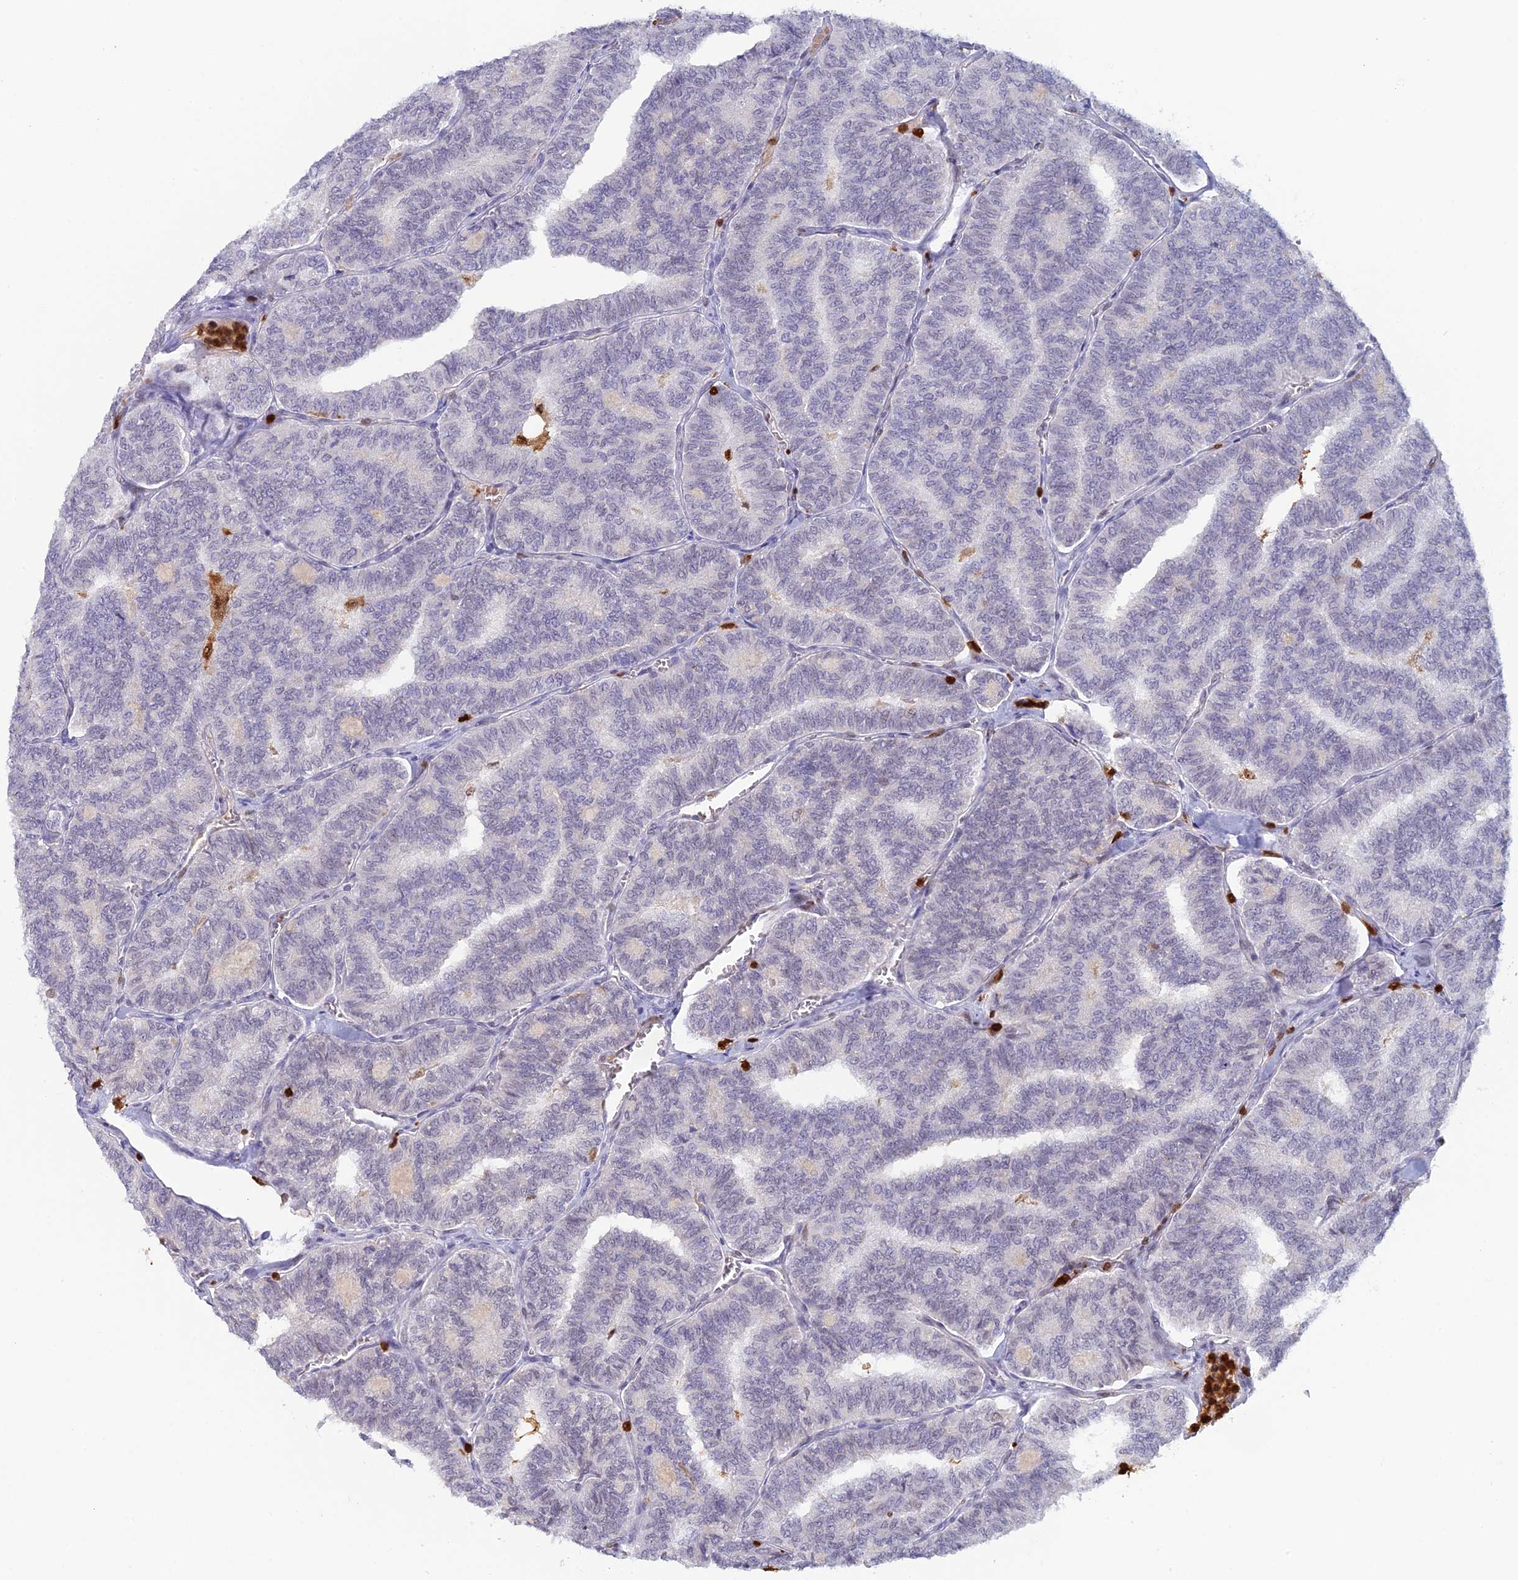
{"staining": {"intensity": "negative", "quantity": "none", "location": "none"}, "tissue": "thyroid cancer", "cell_type": "Tumor cells", "image_type": "cancer", "snomed": [{"axis": "morphology", "description": "Papillary adenocarcinoma, NOS"}, {"axis": "topography", "description": "Thyroid gland"}], "caption": "The immunohistochemistry photomicrograph has no significant expression in tumor cells of thyroid papillary adenocarcinoma tissue.", "gene": "PGBD4", "patient": {"sex": "female", "age": 35}}